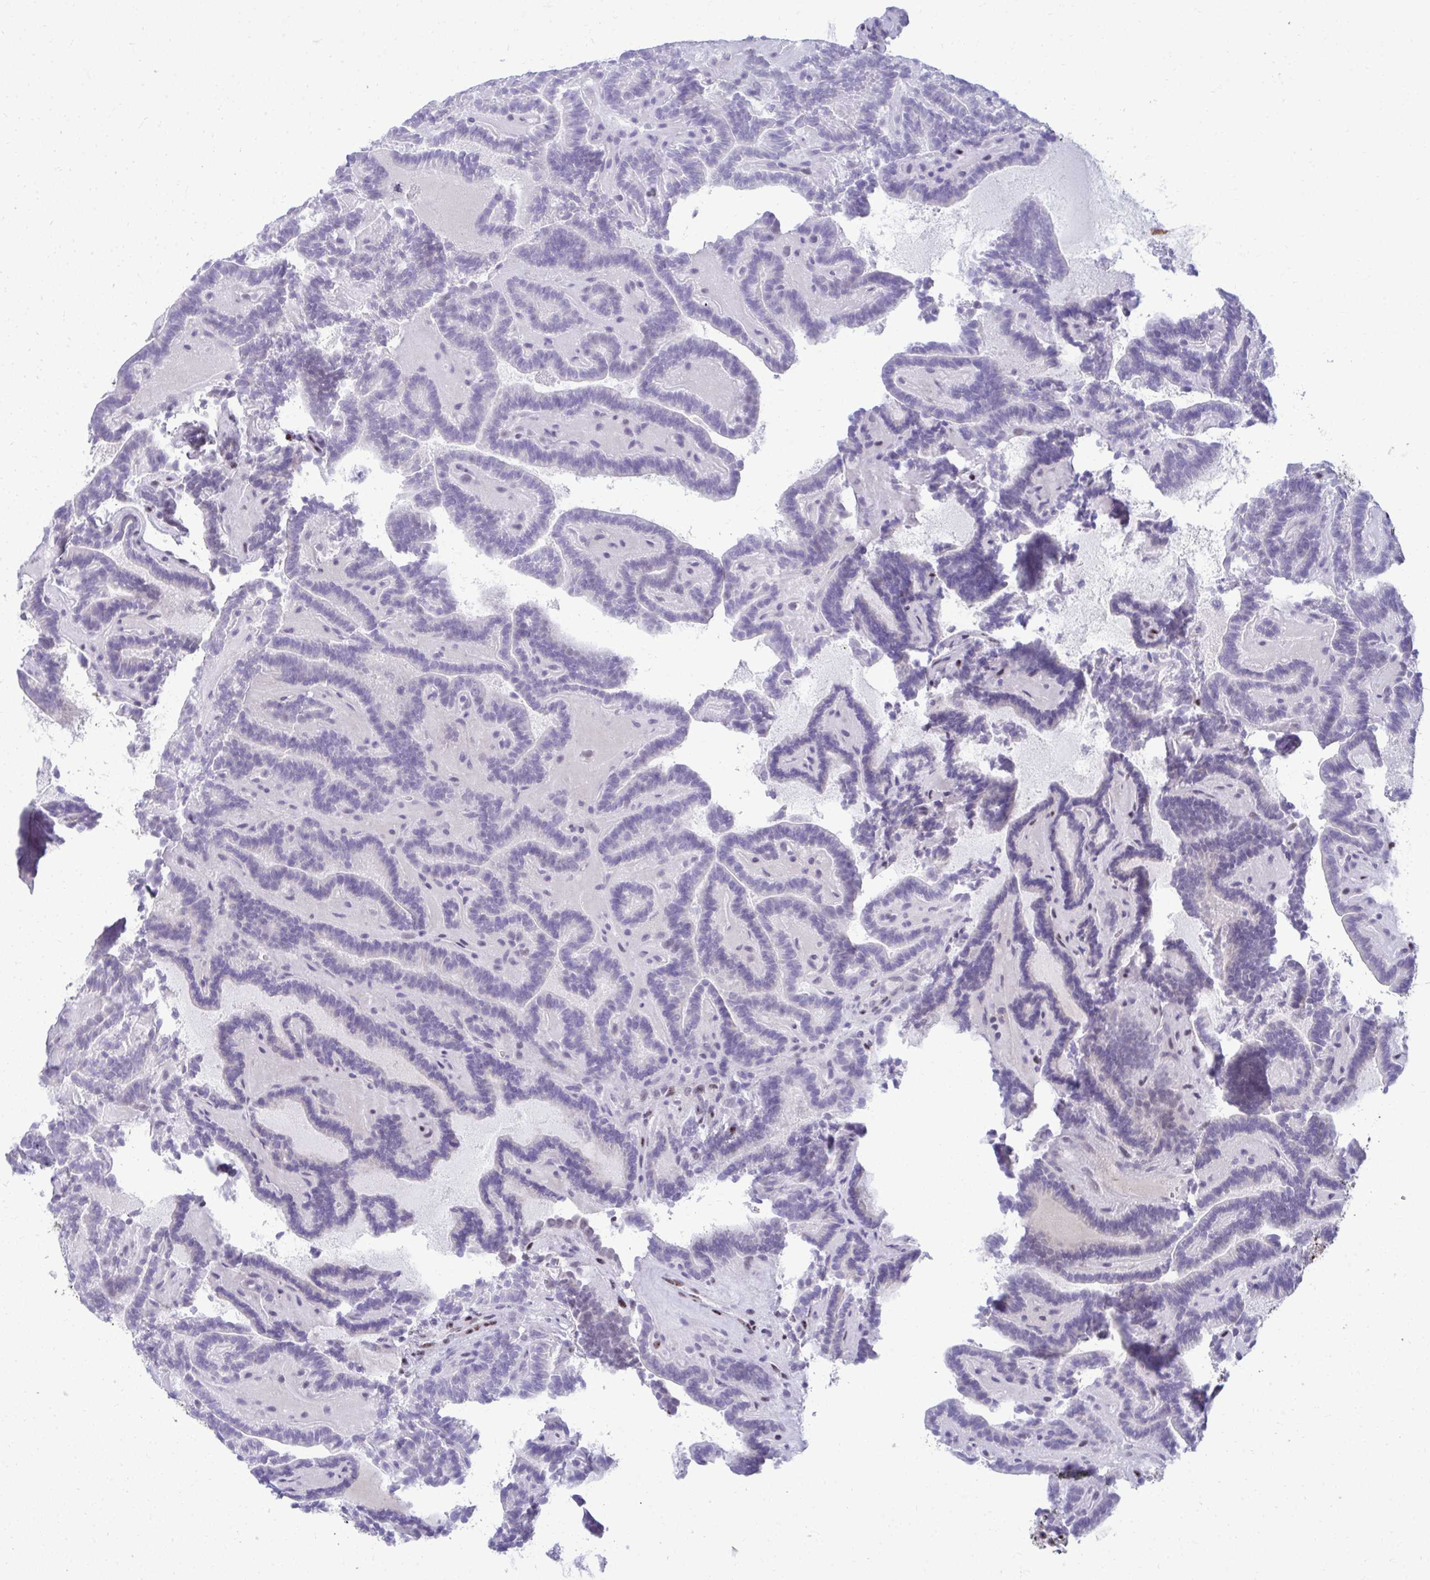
{"staining": {"intensity": "moderate", "quantity": "<25%", "location": "nuclear"}, "tissue": "thyroid cancer", "cell_type": "Tumor cells", "image_type": "cancer", "snomed": [{"axis": "morphology", "description": "Papillary adenocarcinoma, NOS"}, {"axis": "topography", "description": "Thyroid gland"}], "caption": "Immunohistochemistry image of neoplastic tissue: human thyroid cancer stained using immunohistochemistry displays low levels of moderate protein expression localized specifically in the nuclear of tumor cells, appearing as a nuclear brown color.", "gene": "PELP1", "patient": {"sex": "female", "age": 21}}